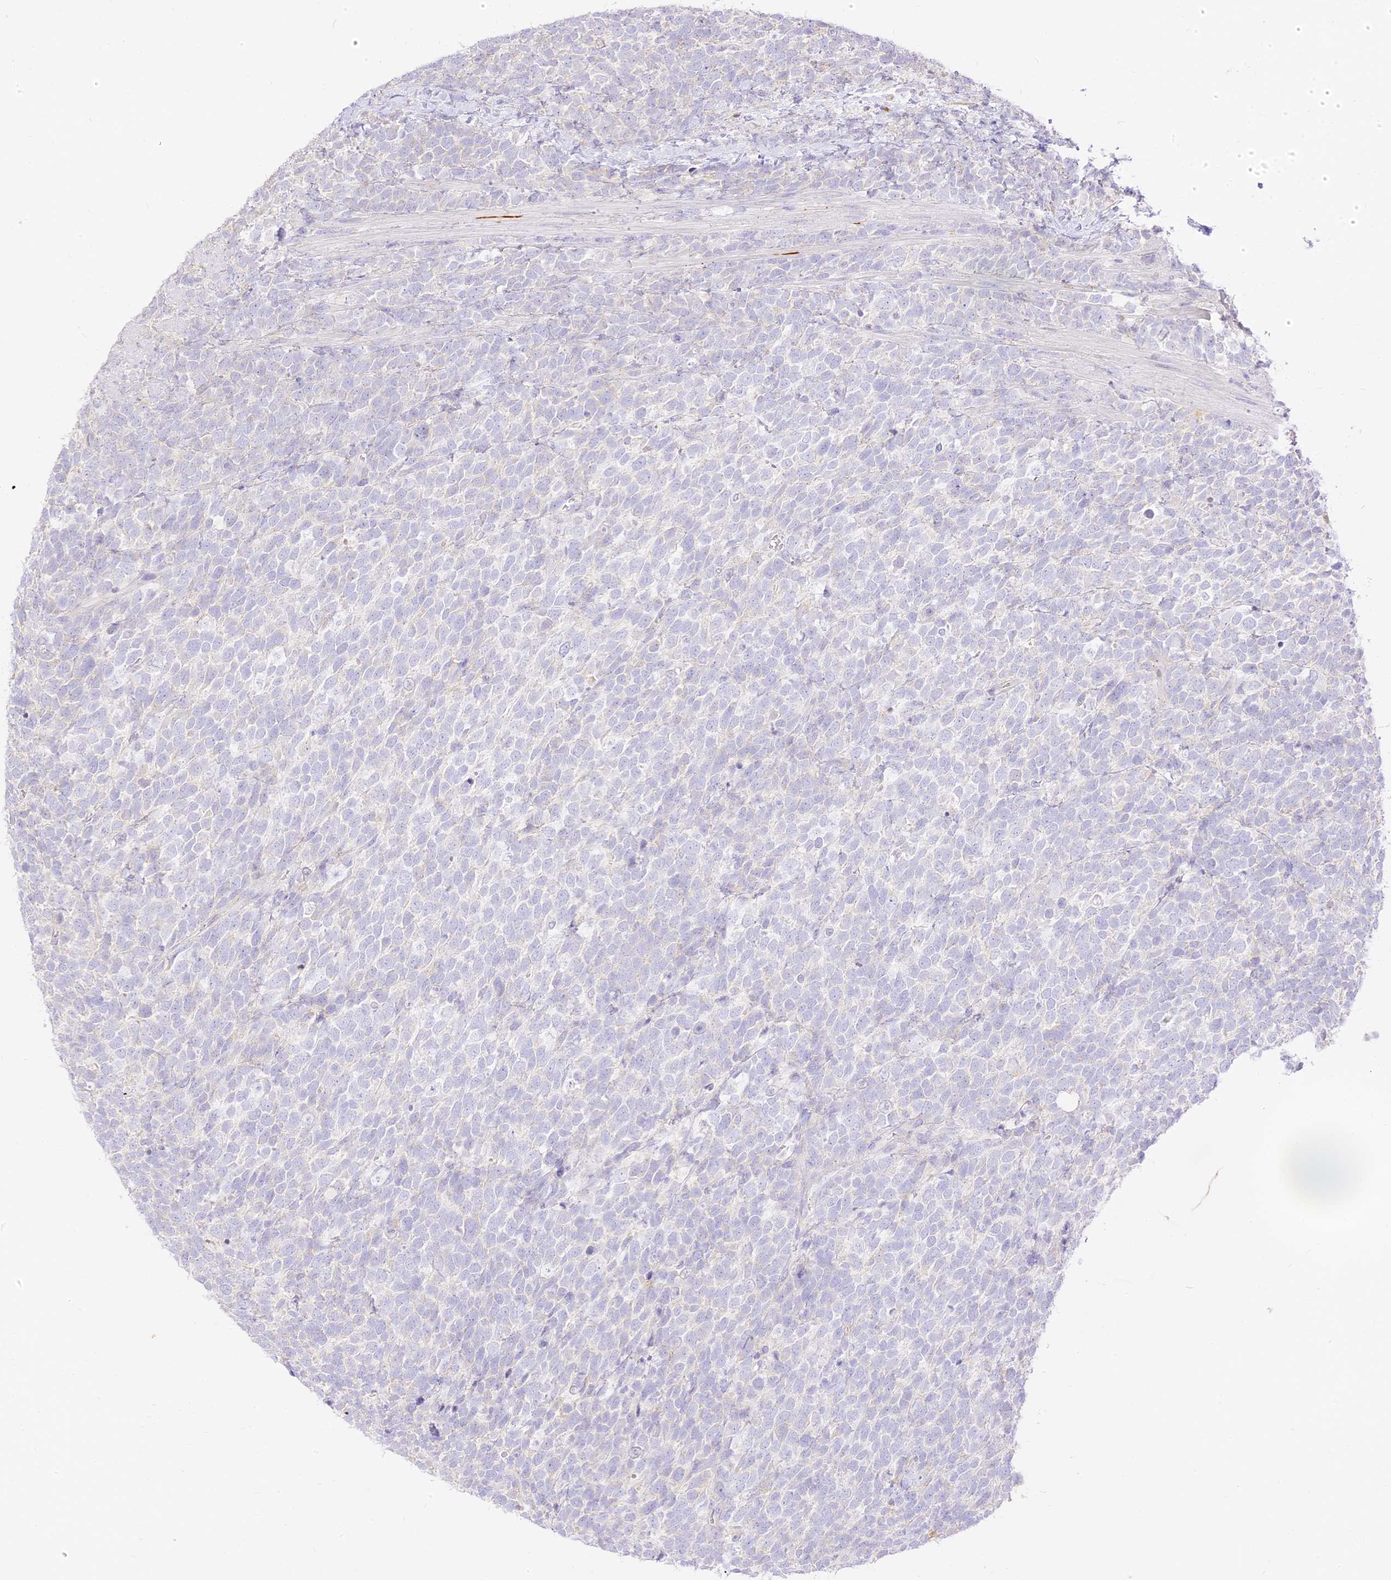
{"staining": {"intensity": "negative", "quantity": "none", "location": "none"}, "tissue": "urothelial cancer", "cell_type": "Tumor cells", "image_type": "cancer", "snomed": [{"axis": "morphology", "description": "Urothelial carcinoma, High grade"}, {"axis": "topography", "description": "Urinary bladder"}], "caption": "DAB immunohistochemical staining of high-grade urothelial carcinoma exhibits no significant staining in tumor cells. (Stains: DAB (3,3'-diaminobenzidine) immunohistochemistry with hematoxylin counter stain, Microscopy: brightfield microscopy at high magnification).", "gene": "SEC13", "patient": {"sex": "female", "age": 82}}